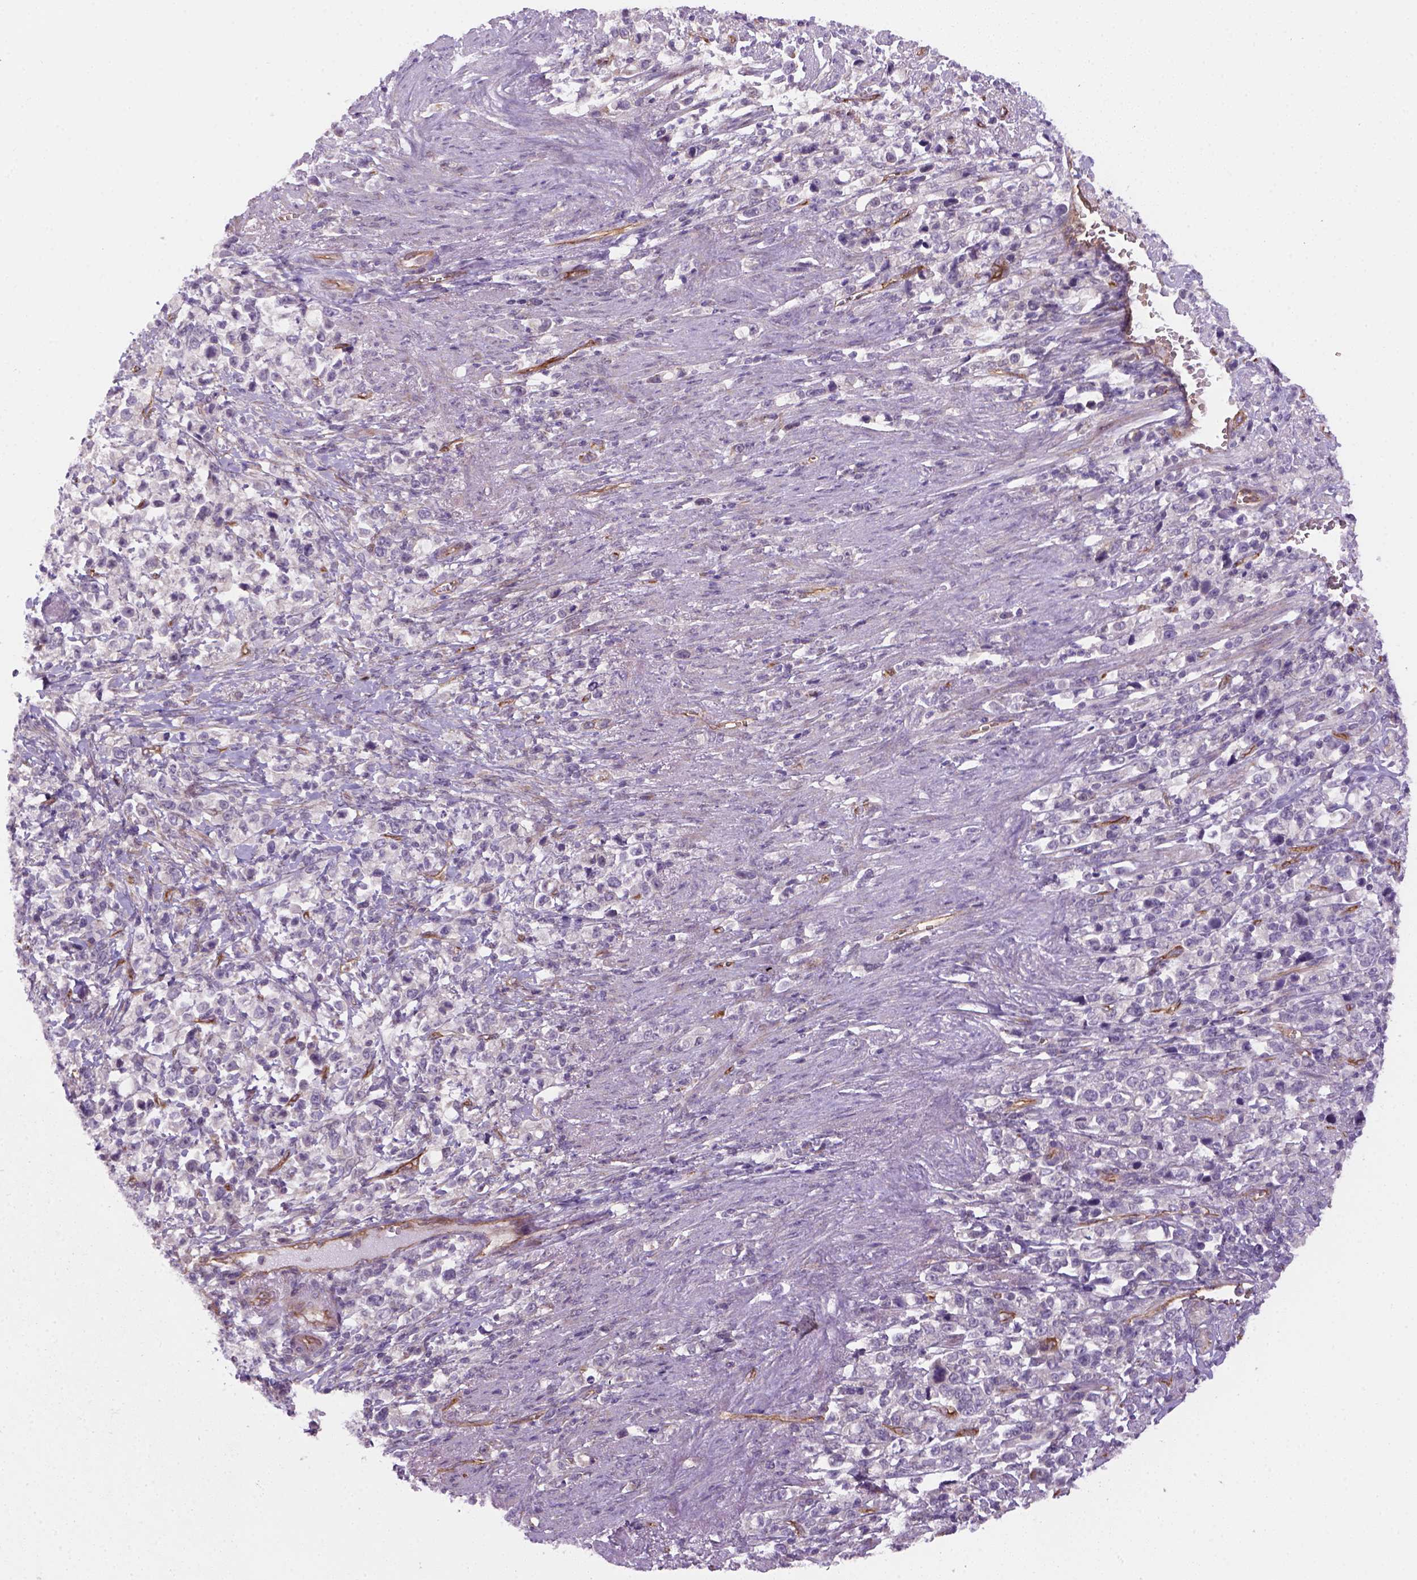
{"staining": {"intensity": "negative", "quantity": "none", "location": "none"}, "tissue": "stomach cancer", "cell_type": "Tumor cells", "image_type": "cancer", "snomed": [{"axis": "morphology", "description": "Adenocarcinoma, NOS"}, {"axis": "topography", "description": "Stomach"}], "caption": "The micrograph shows no significant positivity in tumor cells of adenocarcinoma (stomach).", "gene": "VSTM5", "patient": {"sex": "male", "age": 63}}